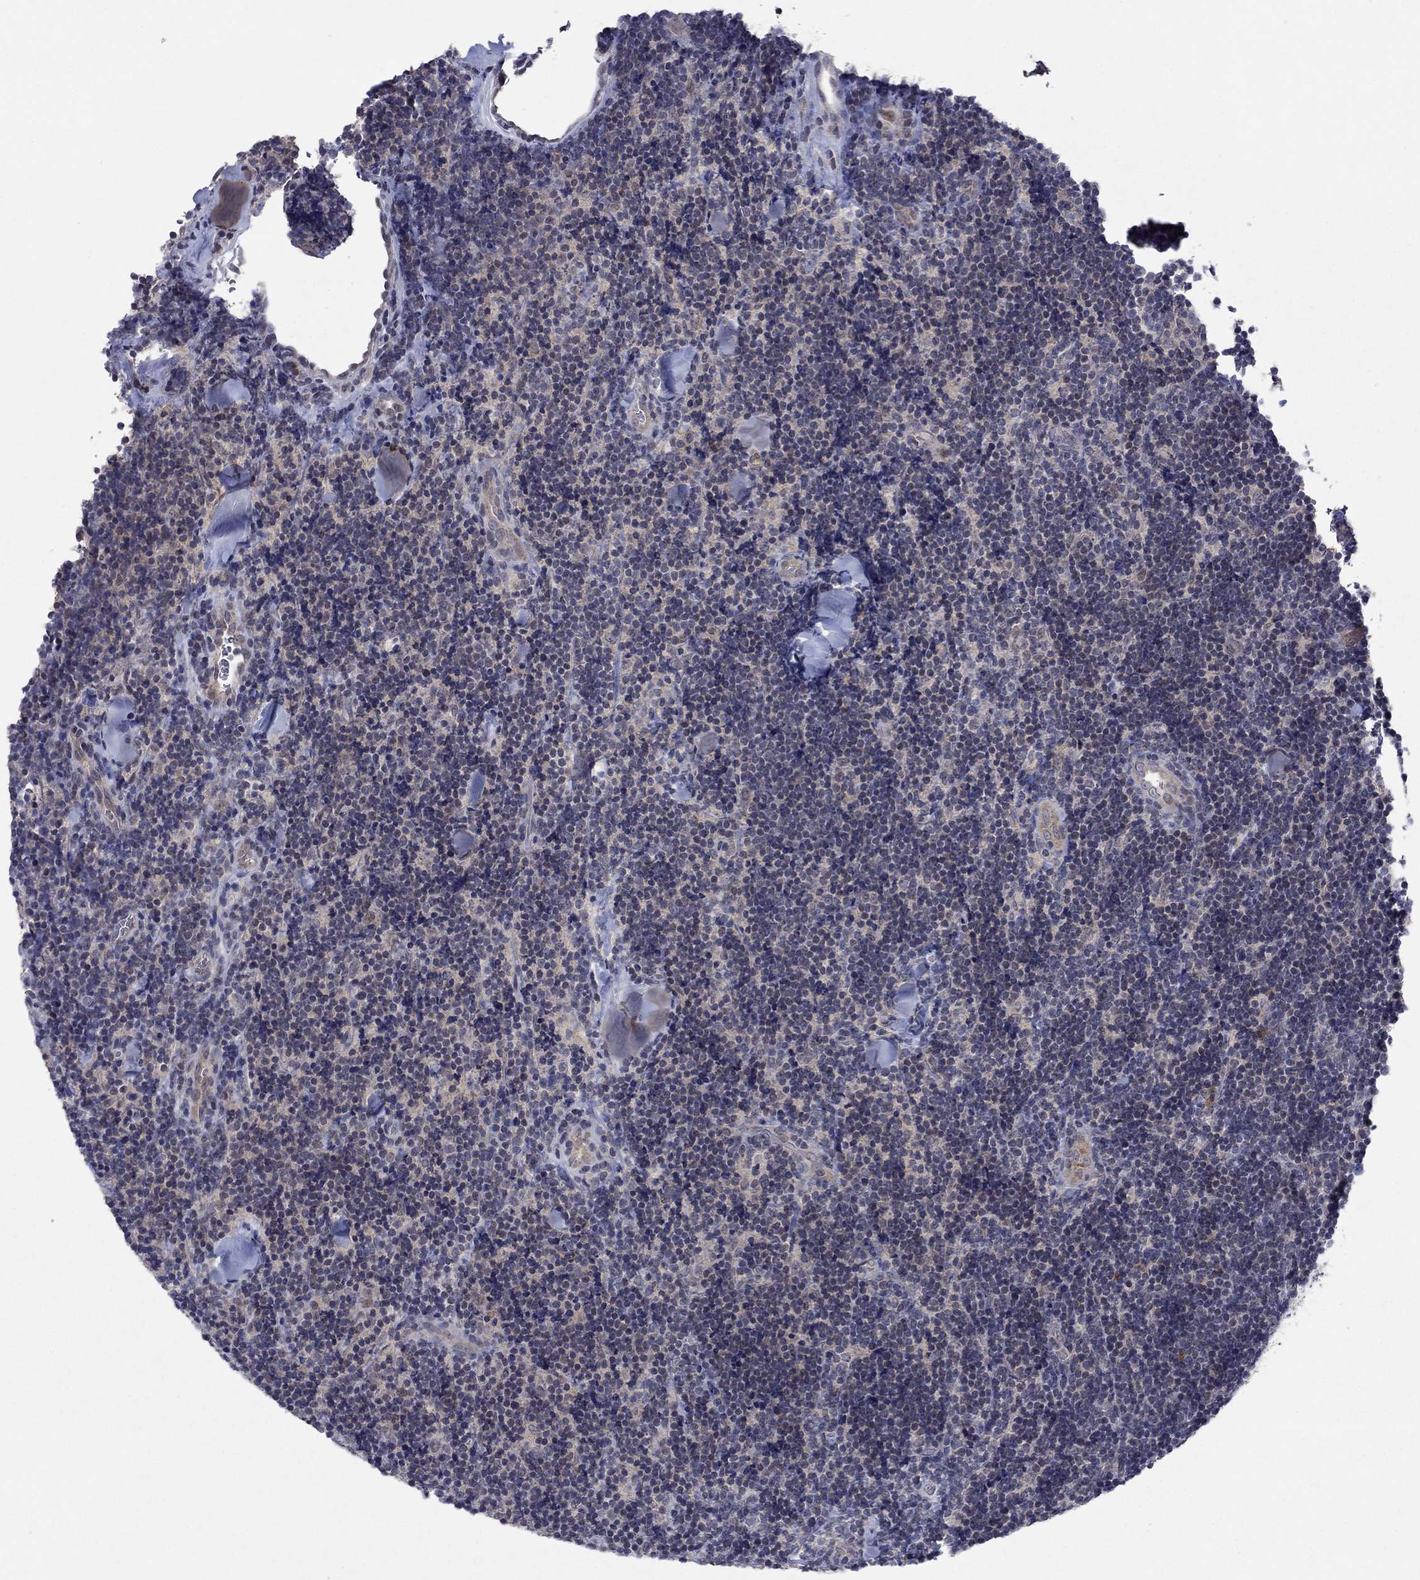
{"staining": {"intensity": "negative", "quantity": "none", "location": "none"}, "tissue": "lymphoma", "cell_type": "Tumor cells", "image_type": "cancer", "snomed": [{"axis": "morphology", "description": "Malignant lymphoma, non-Hodgkin's type, Low grade"}, {"axis": "topography", "description": "Lymph node"}], "caption": "A histopathology image of malignant lymphoma, non-Hodgkin's type (low-grade) stained for a protein demonstrates no brown staining in tumor cells.", "gene": "IL4", "patient": {"sex": "female", "age": 56}}